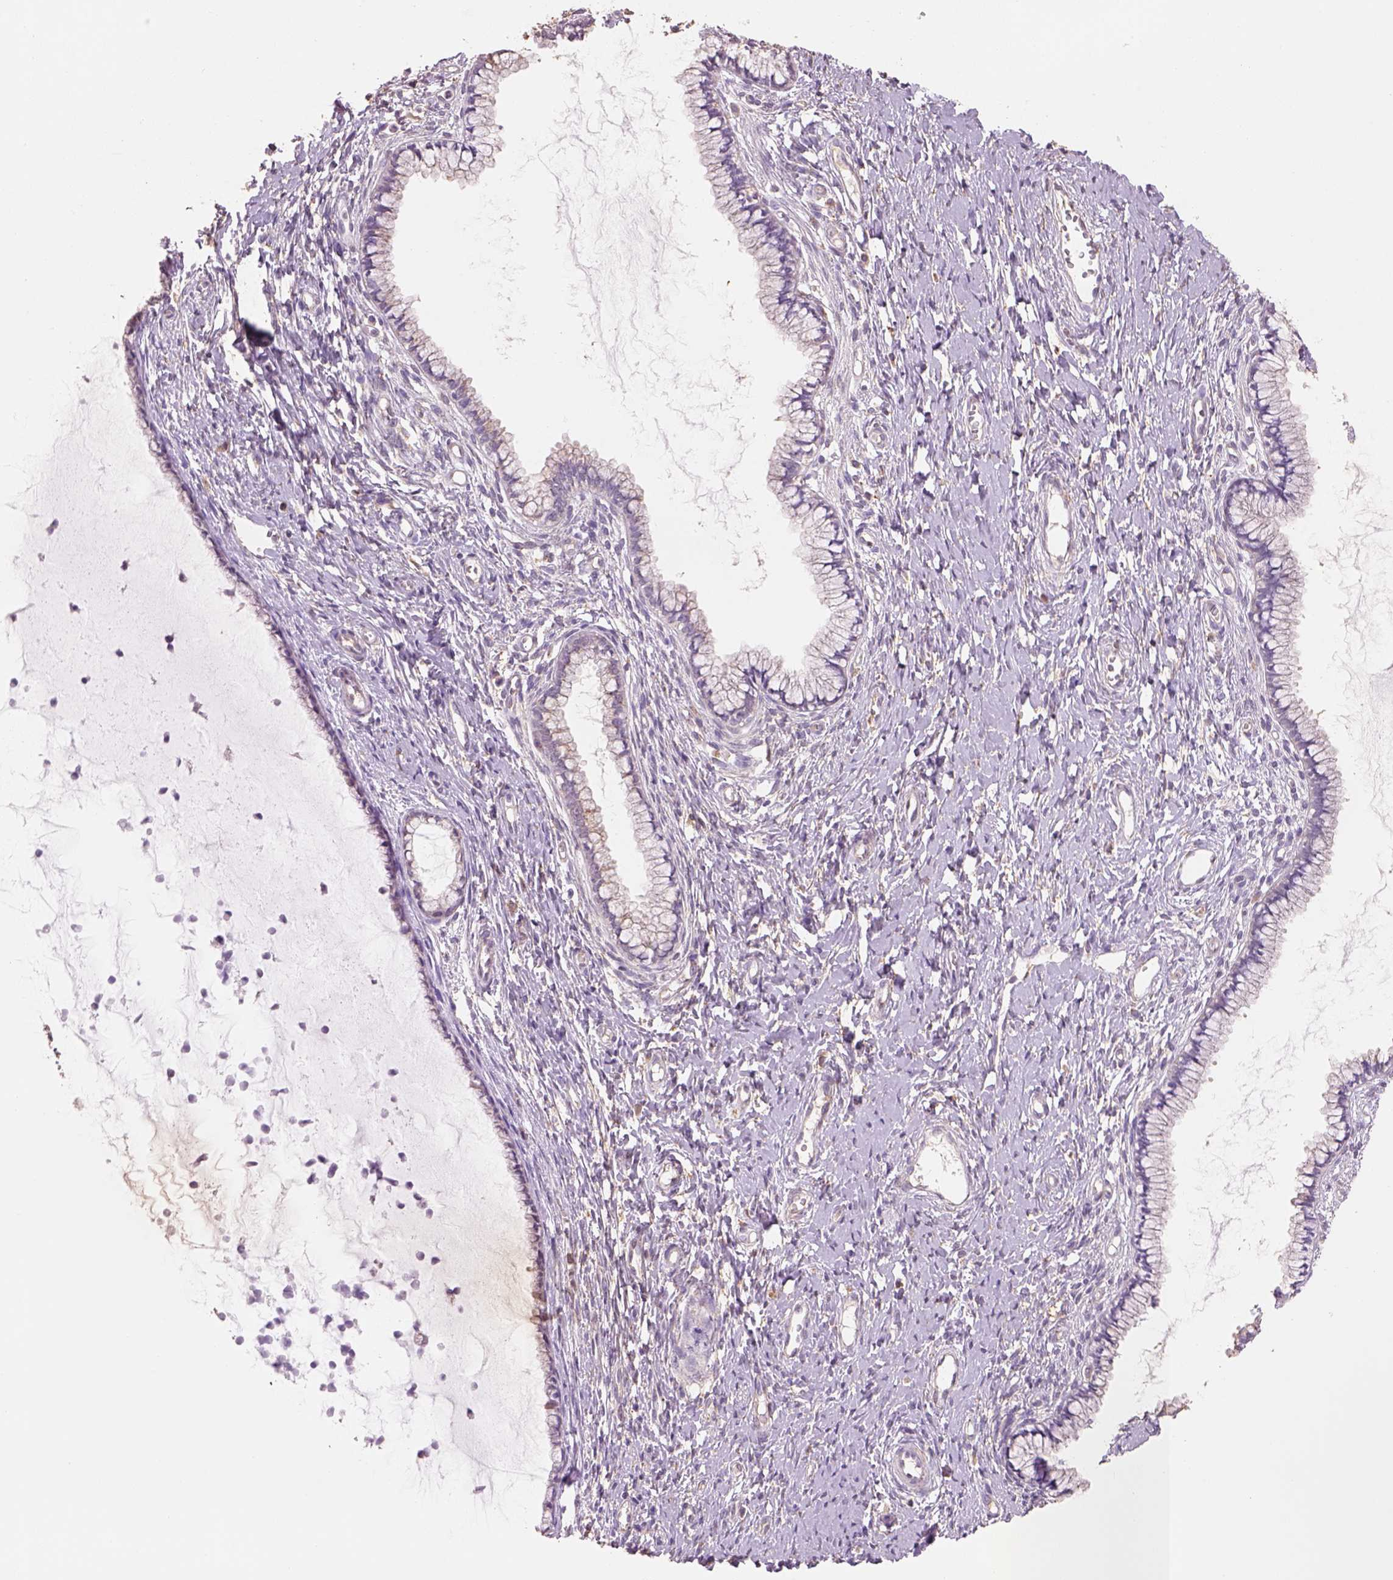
{"staining": {"intensity": "negative", "quantity": "none", "location": "none"}, "tissue": "cervix", "cell_type": "Glandular cells", "image_type": "normal", "snomed": [{"axis": "morphology", "description": "Normal tissue, NOS"}, {"axis": "topography", "description": "Cervix"}], "caption": "An image of cervix stained for a protein demonstrates no brown staining in glandular cells. (Brightfield microscopy of DAB (3,3'-diaminobenzidine) IHC at high magnification).", "gene": "AP2B1", "patient": {"sex": "female", "age": 40}}